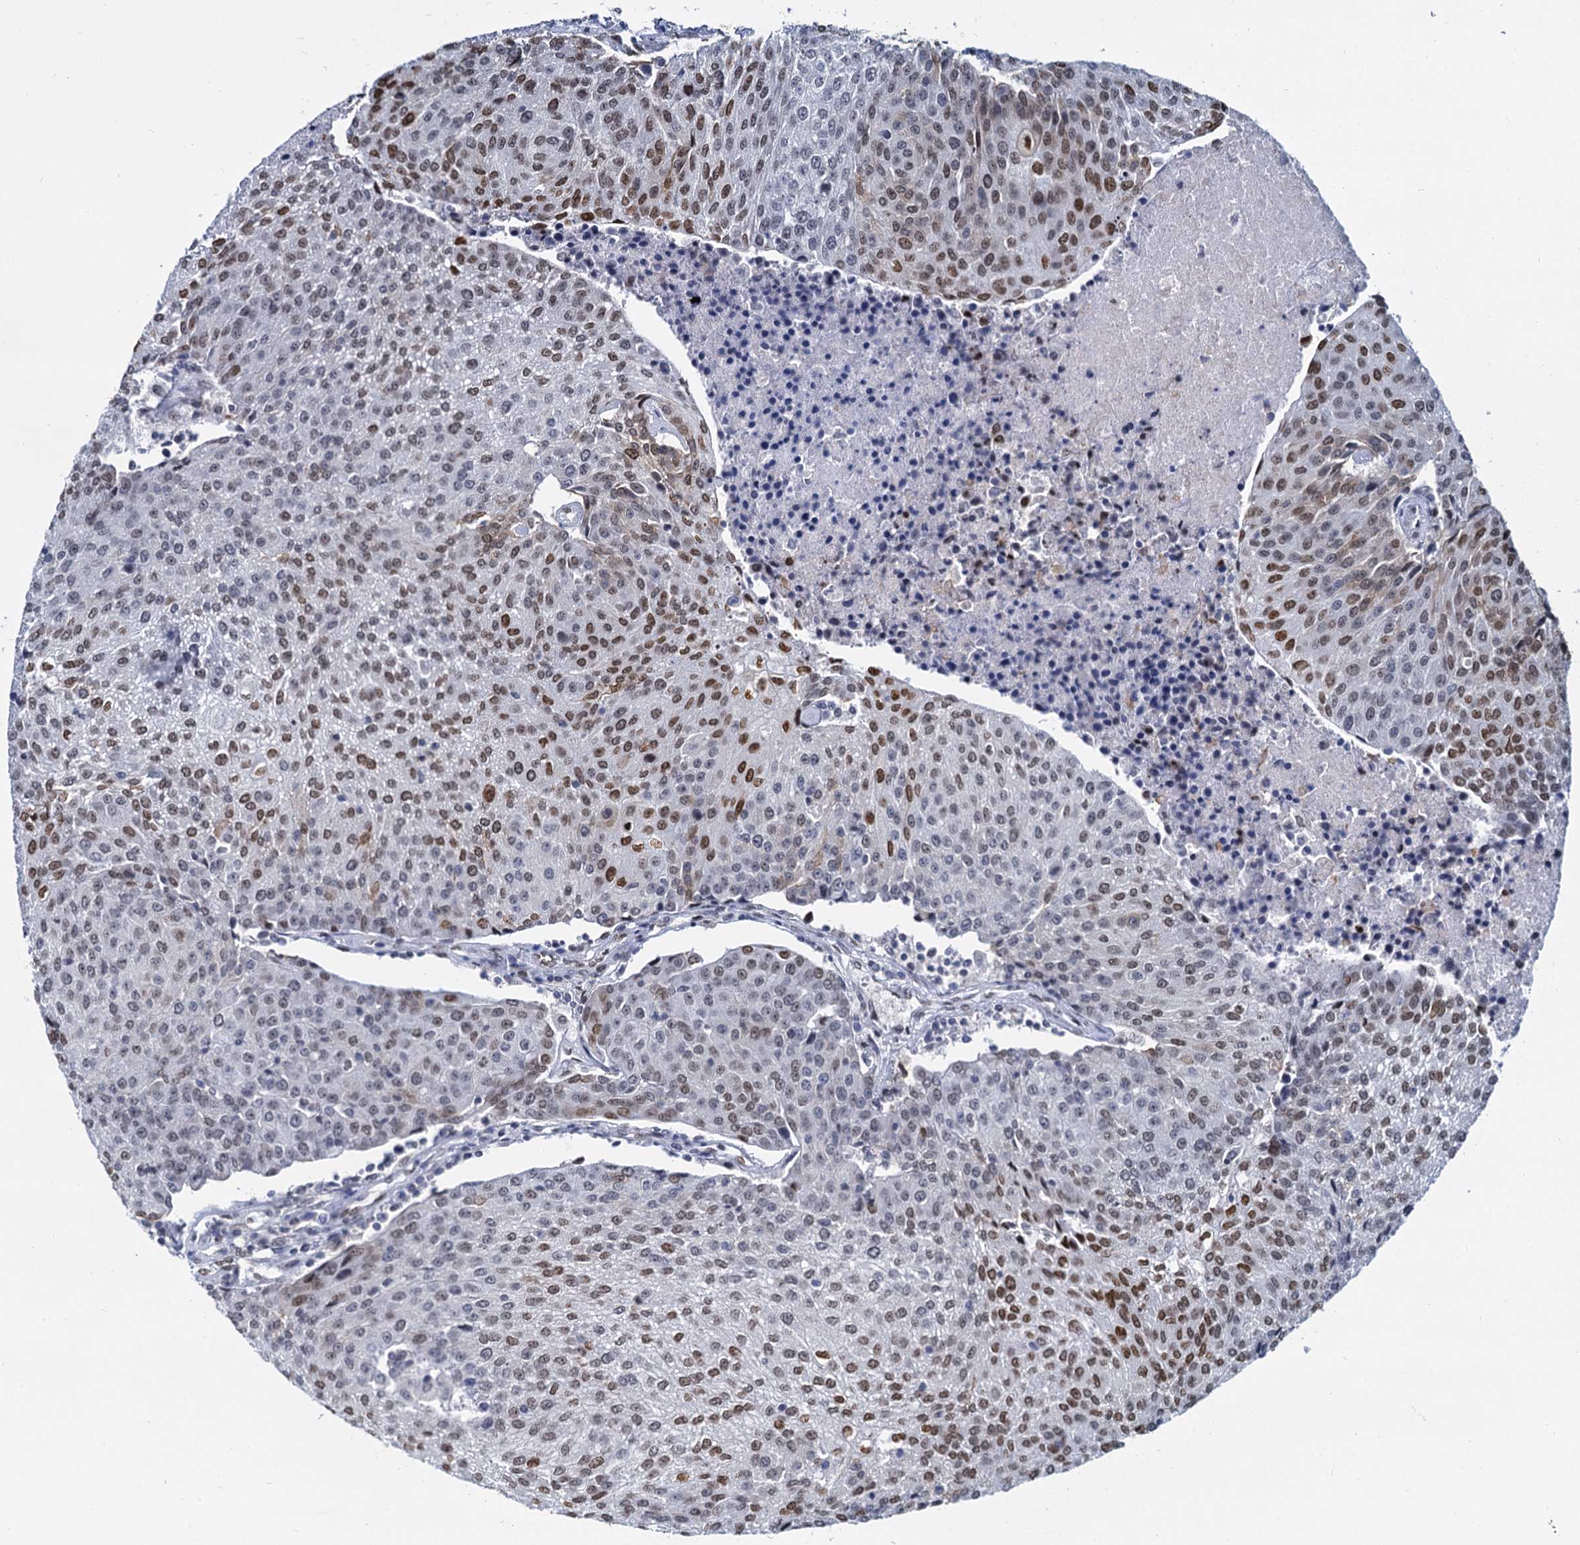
{"staining": {"intensity": "moderate", "quantity": "25%-75%", "location": "nuclear"}, "tissue": "urothelial cancer", "cell_type": "Tumor cells", "image_type": "cancer", "snomed": [{"axis": "morphology", "description": "Urothelial carcinoma, High grade"}, {"axis": "topography", "description": "Urinary bladder"}], "caption": "High-power microscopy captured an immunohistochemistry (IHC) micrograph of high-grade urothelial carcinoma, revealing moderate nuclear staining in approximately 25%-75% of tumor cells. The protein of interest is stained brown, and the nuclei are stained in blue (DAB (3,3'-diaminobenzidine) IHC with brightfield microscopy, high magnification).", "gene": "CMAS", "patient": {"sex": "female", "age": 85}}